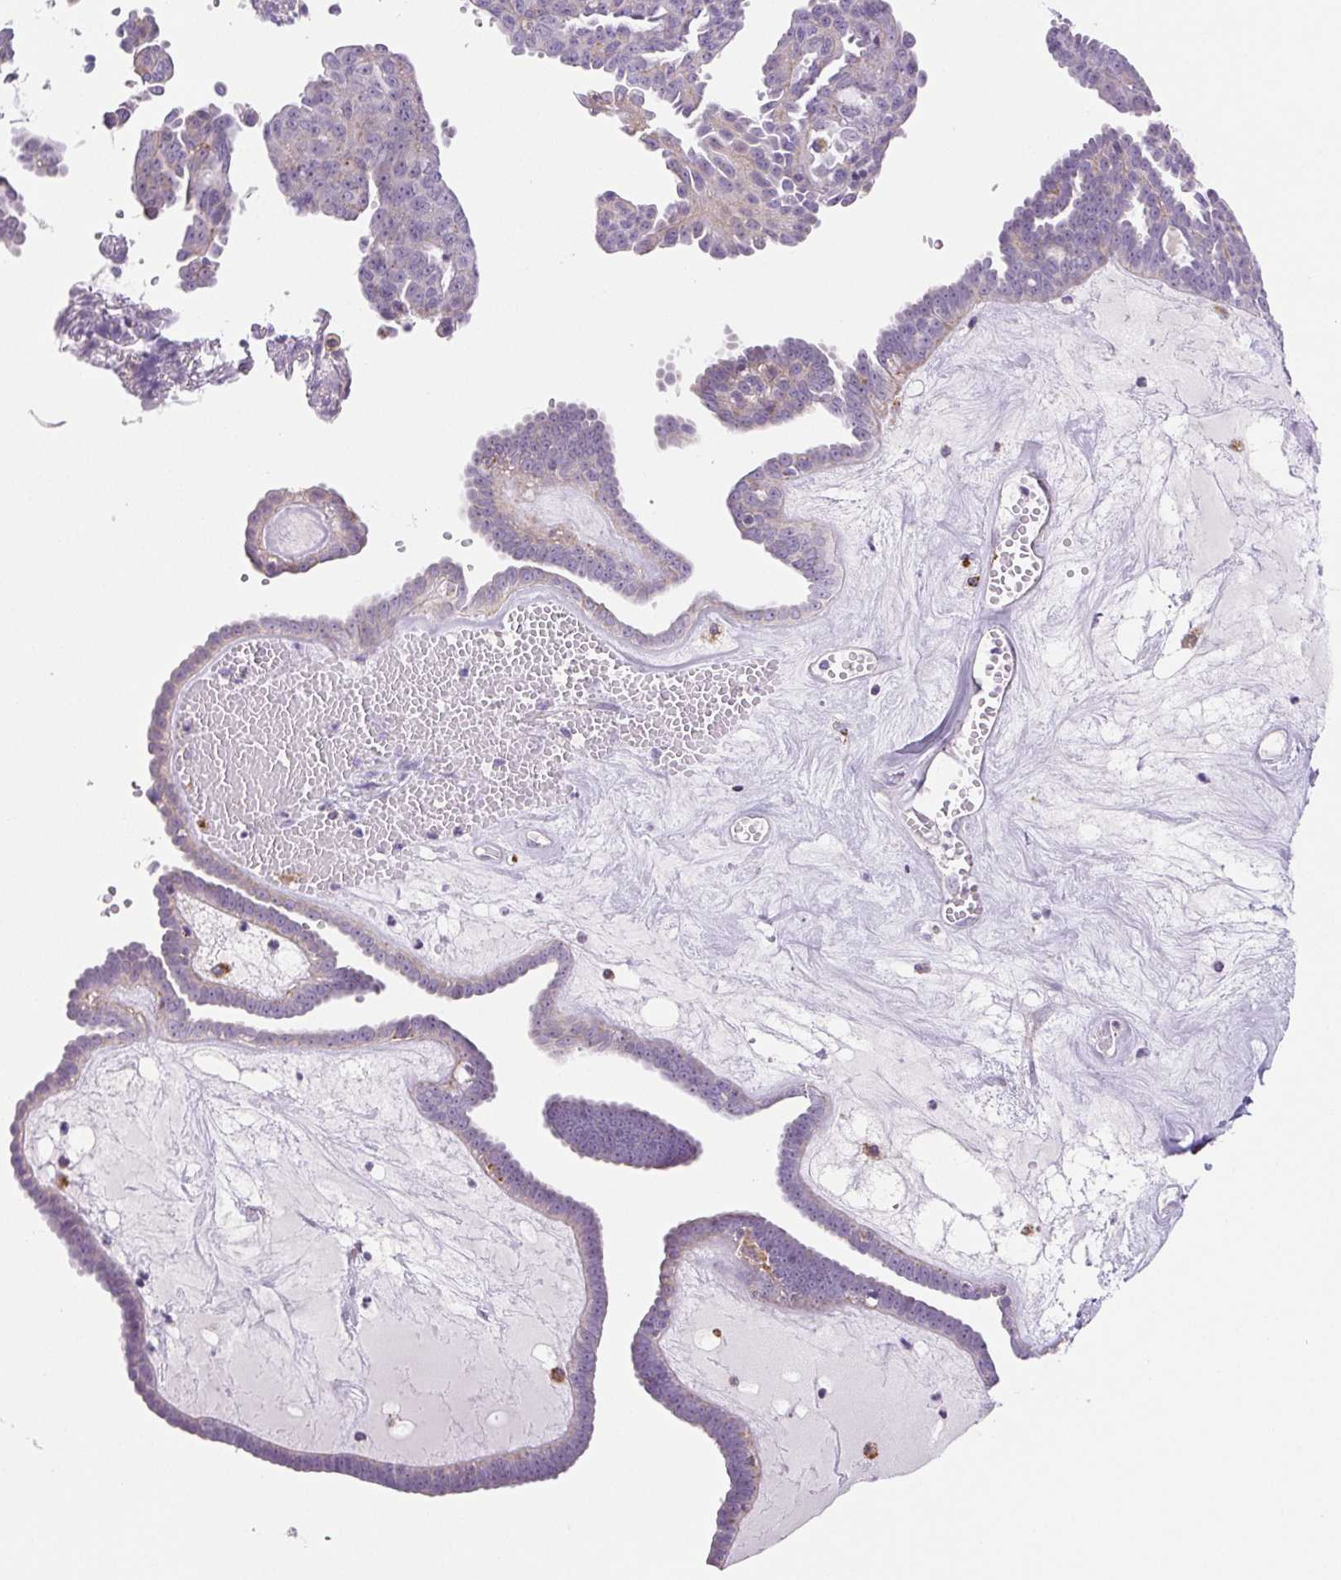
{"staining": {"intensity": "negative", "quantity": "none", "location": "none"}, "tissue": "ovarian cancer", "cell_type": "Tumor cells", "image_type": "cancer", "snomed": [{"axis": "morphology", "description": "Cystadenocarcinoma, serous, NOS"}, {"axis": "topography", "description": "Ovary"}], "caption": "High power microscopy micrograph of an IHC photomicrograph of ovarian serous cystadenocarcinoma, revealing no significant staining in tumor cells. (DAB (3,3'-diaminobenzidine) immunohistochemistry with hematoxylin counter stain).", "gene": "LIPA", "patient": {"sex": "female", "age": 71}}